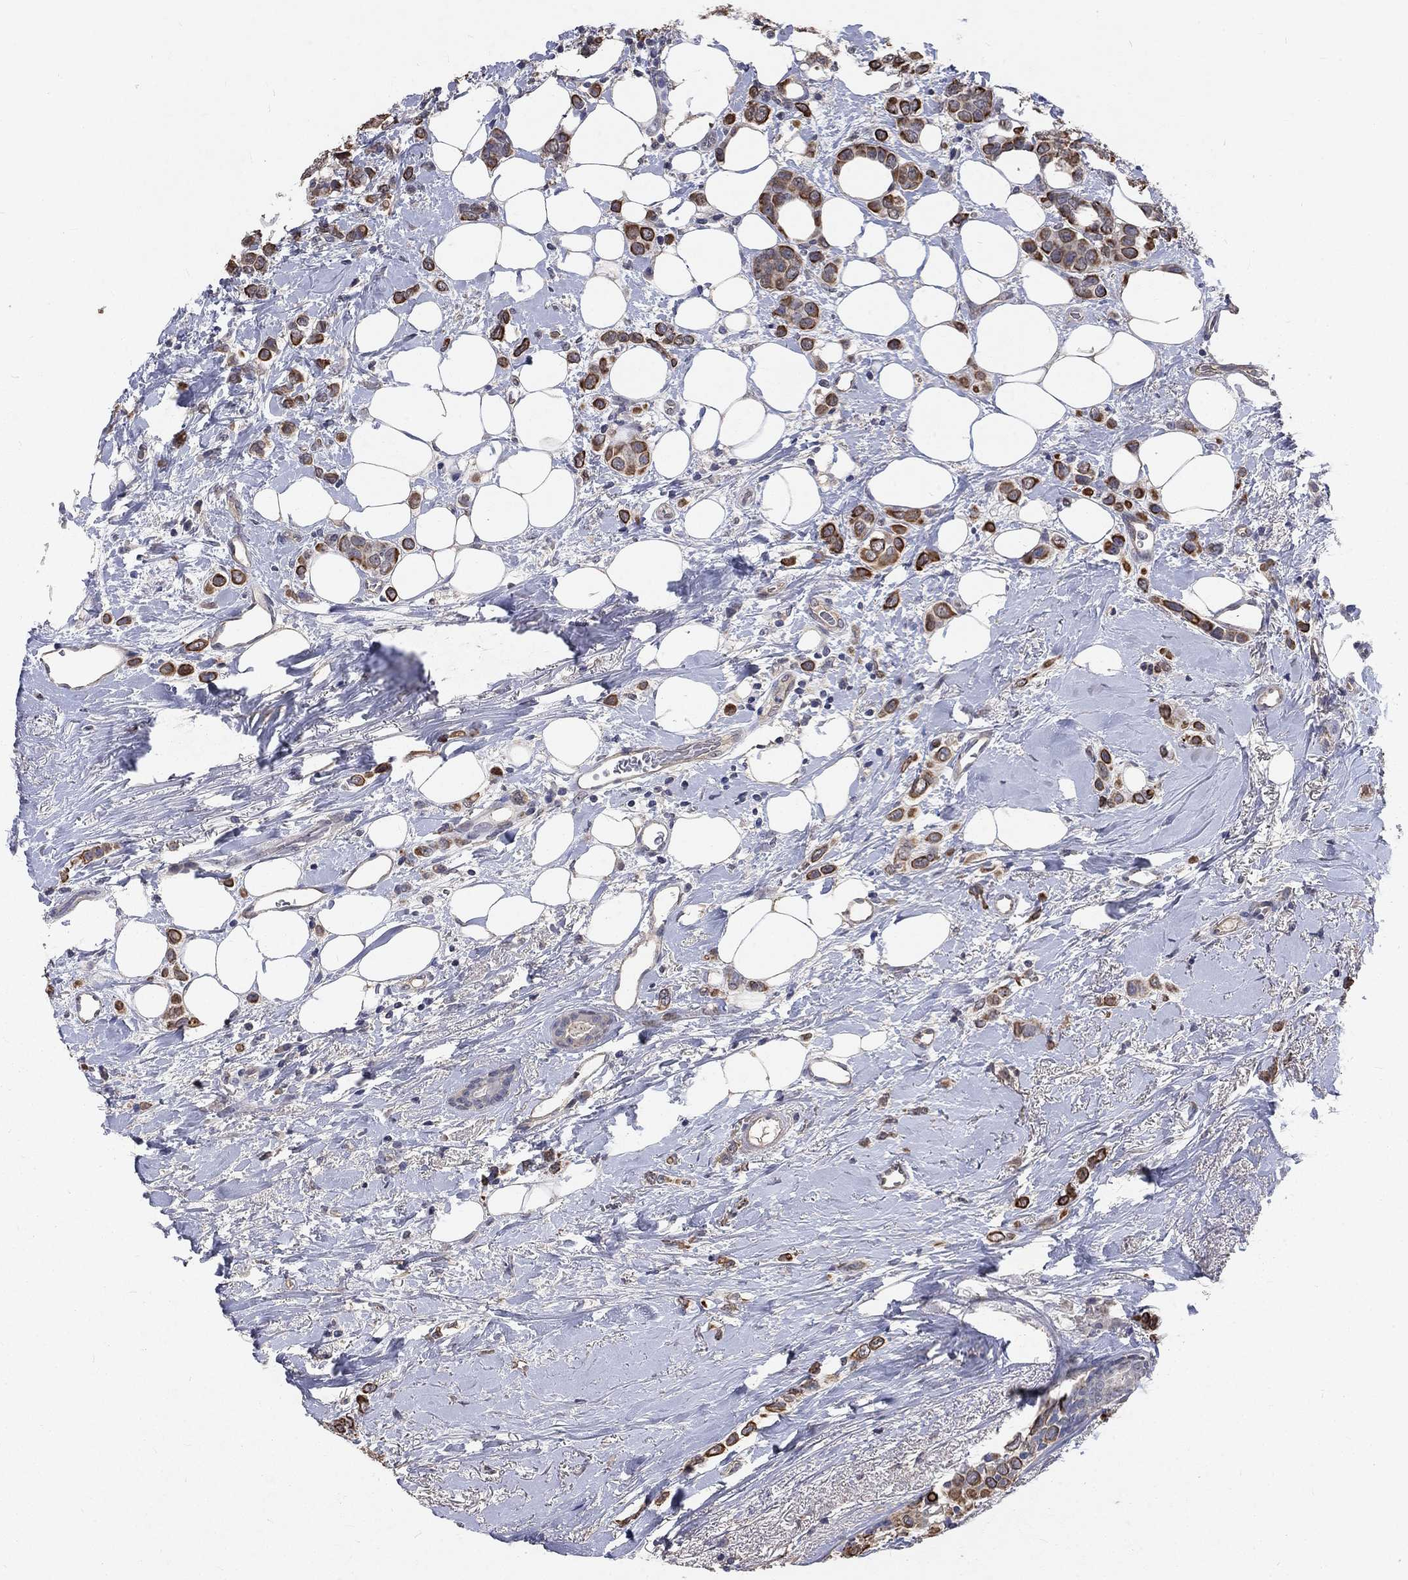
{"staining": {"intensity": "strong", "quantity": "<25%", "location": "cytoplasmic/membranous"}, "tissue": "breast cancer", "cell_type": "Tumor cells", "image_type": "cancer", "snomed": [{"axis": "morphology", "description": "Lobular carcinoma"}, {"axis": "topography", "description": "Breast"}], "caption": "Immunohistochemical staining of human breast cancer (lobular carcinoma) displays strong cytoplasmic/membranous protein positivity in approximately <25% of tumor cells.", "gene": "CHST5", "patient": {"sex": "female", "age": 66}}